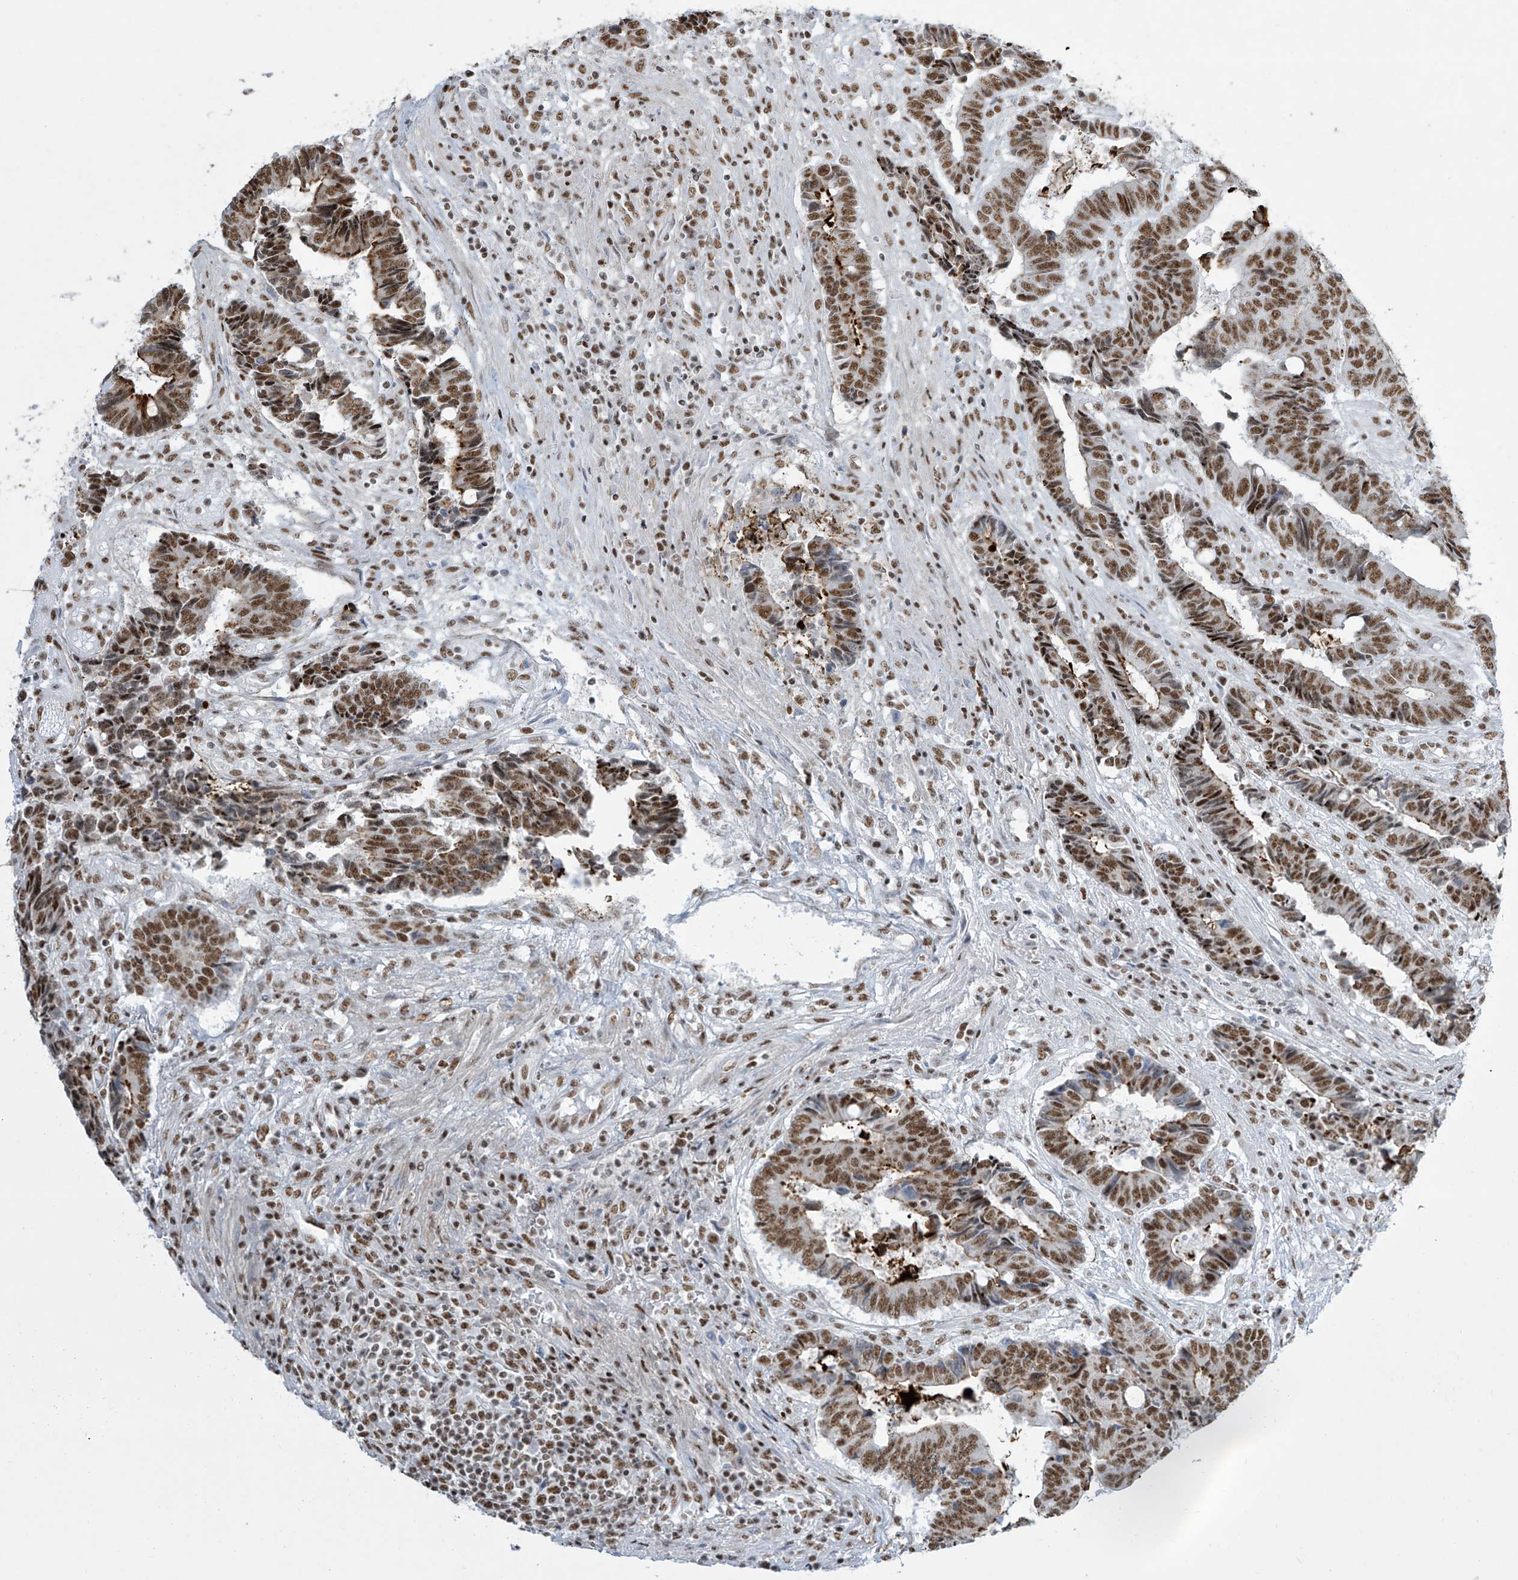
{"staining": {"intensity": "moderate", "quantity": ">75%", "location": "nuclear"}, "tissue": "colorectal cancer", "cell_type": "Tumor cells", "image_type": "cancer", "snomed": [{"axis": "morphology", "description": "Adenocarcinoma, NOS"}, {"axis": "topography", "description": "Rectum"}], "caption": "Tumor cells exhibit medium levels of moderate nuclear positivity in about >75% of cells in human adenocarcinoma (colorectal).", "gene": "MS4A6A", "patient": {"sex": "male", "age": 84}}